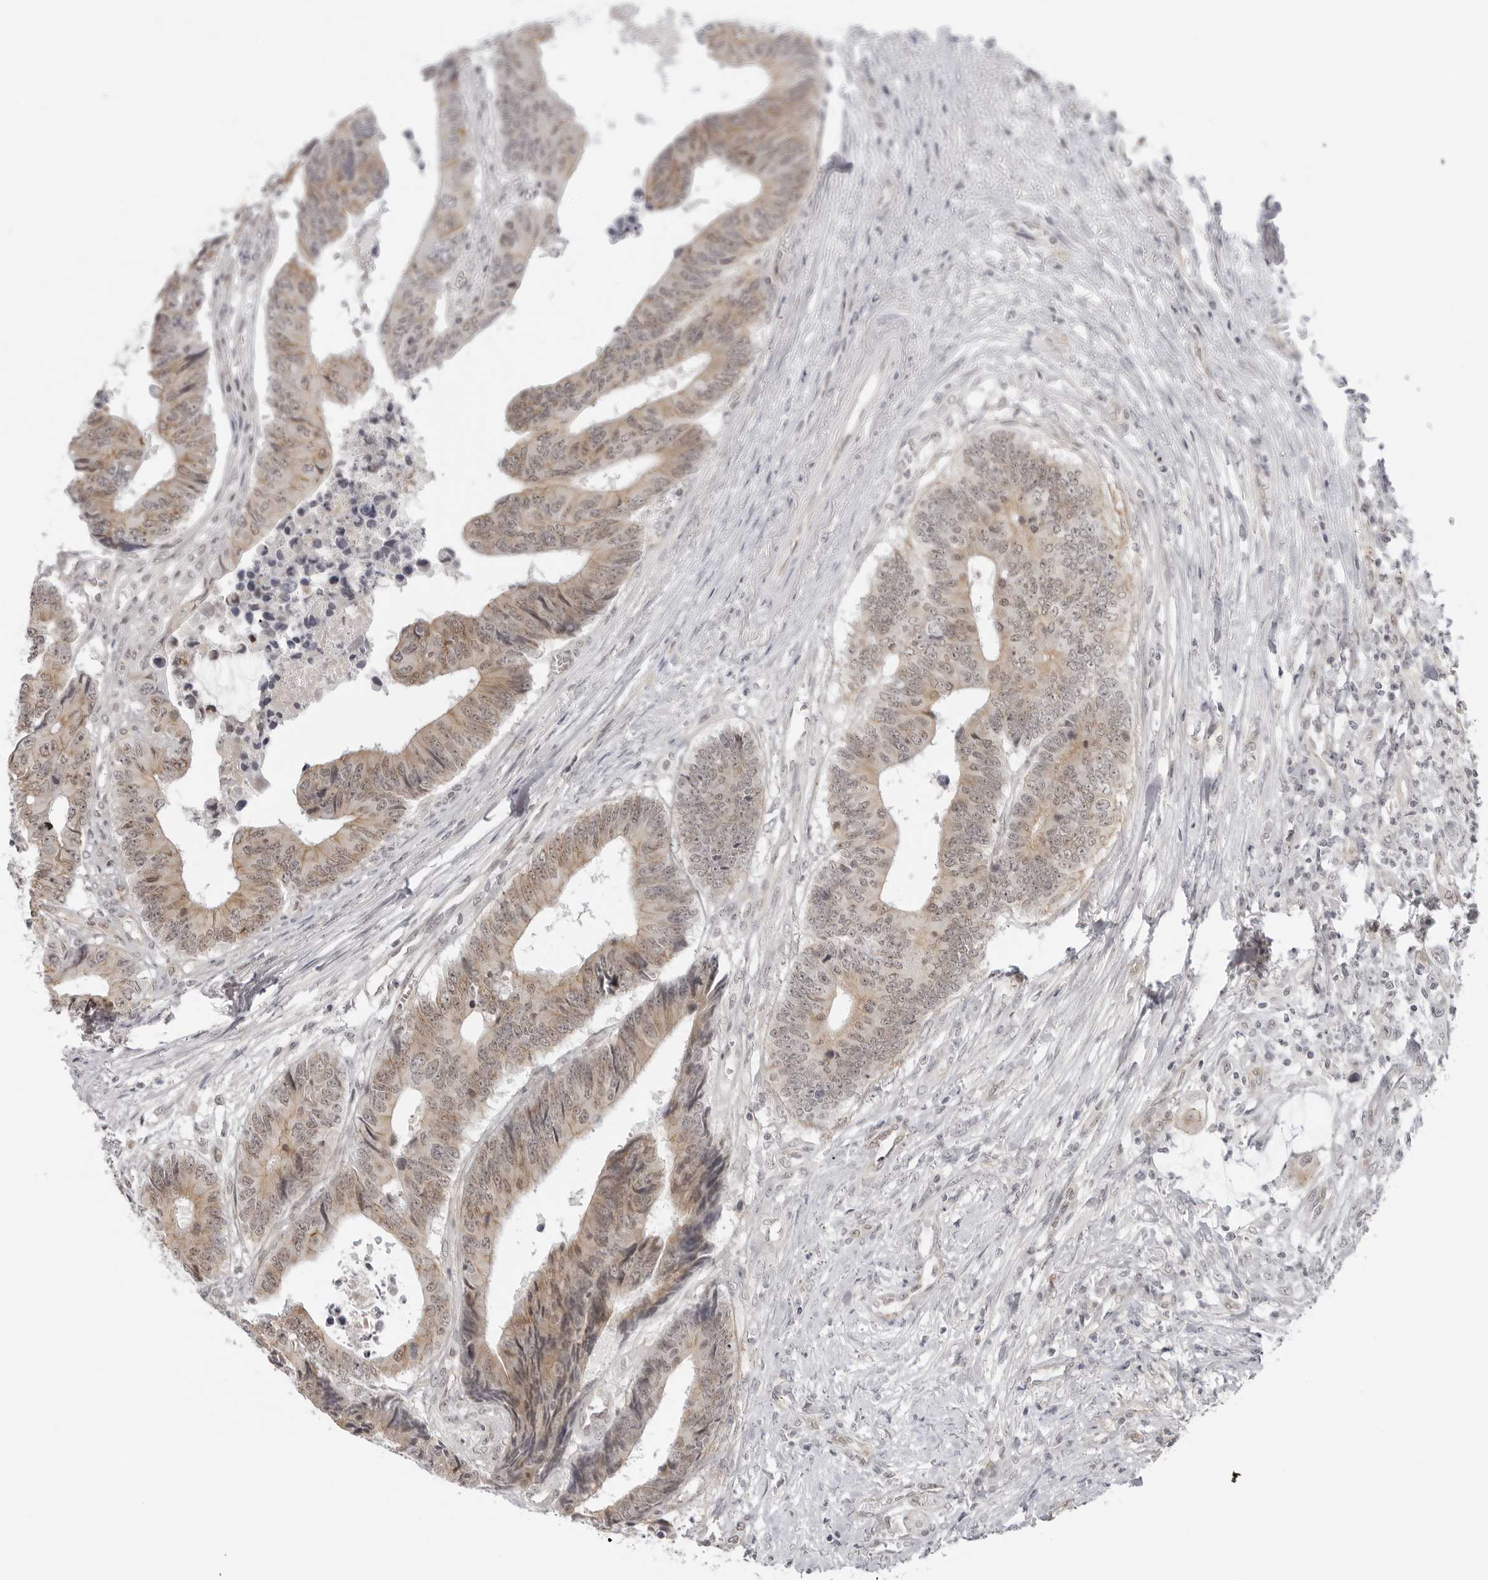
{"staining": {"intensity": "weak", "quantity": ">75%", "location": "cytoplasmic/membranous"}, "tissue": "colorectal cancer", "cell_type": "Tumor cells", "image_type": "cancer", "snomed": [{"axis": "morphology", "description": "Adenocarcinoma, NOS"}, {"axis": "topography", "description": "Rectum"}], "caption": "An image of human colorectal cancer (adenocarcinoma) stained for a protein demonstrates weak cytoplasmic/membranous brown staining in tumor cells.", "gene": "TRAPPC3", "patient": {"sex": "male", "age": 84}}